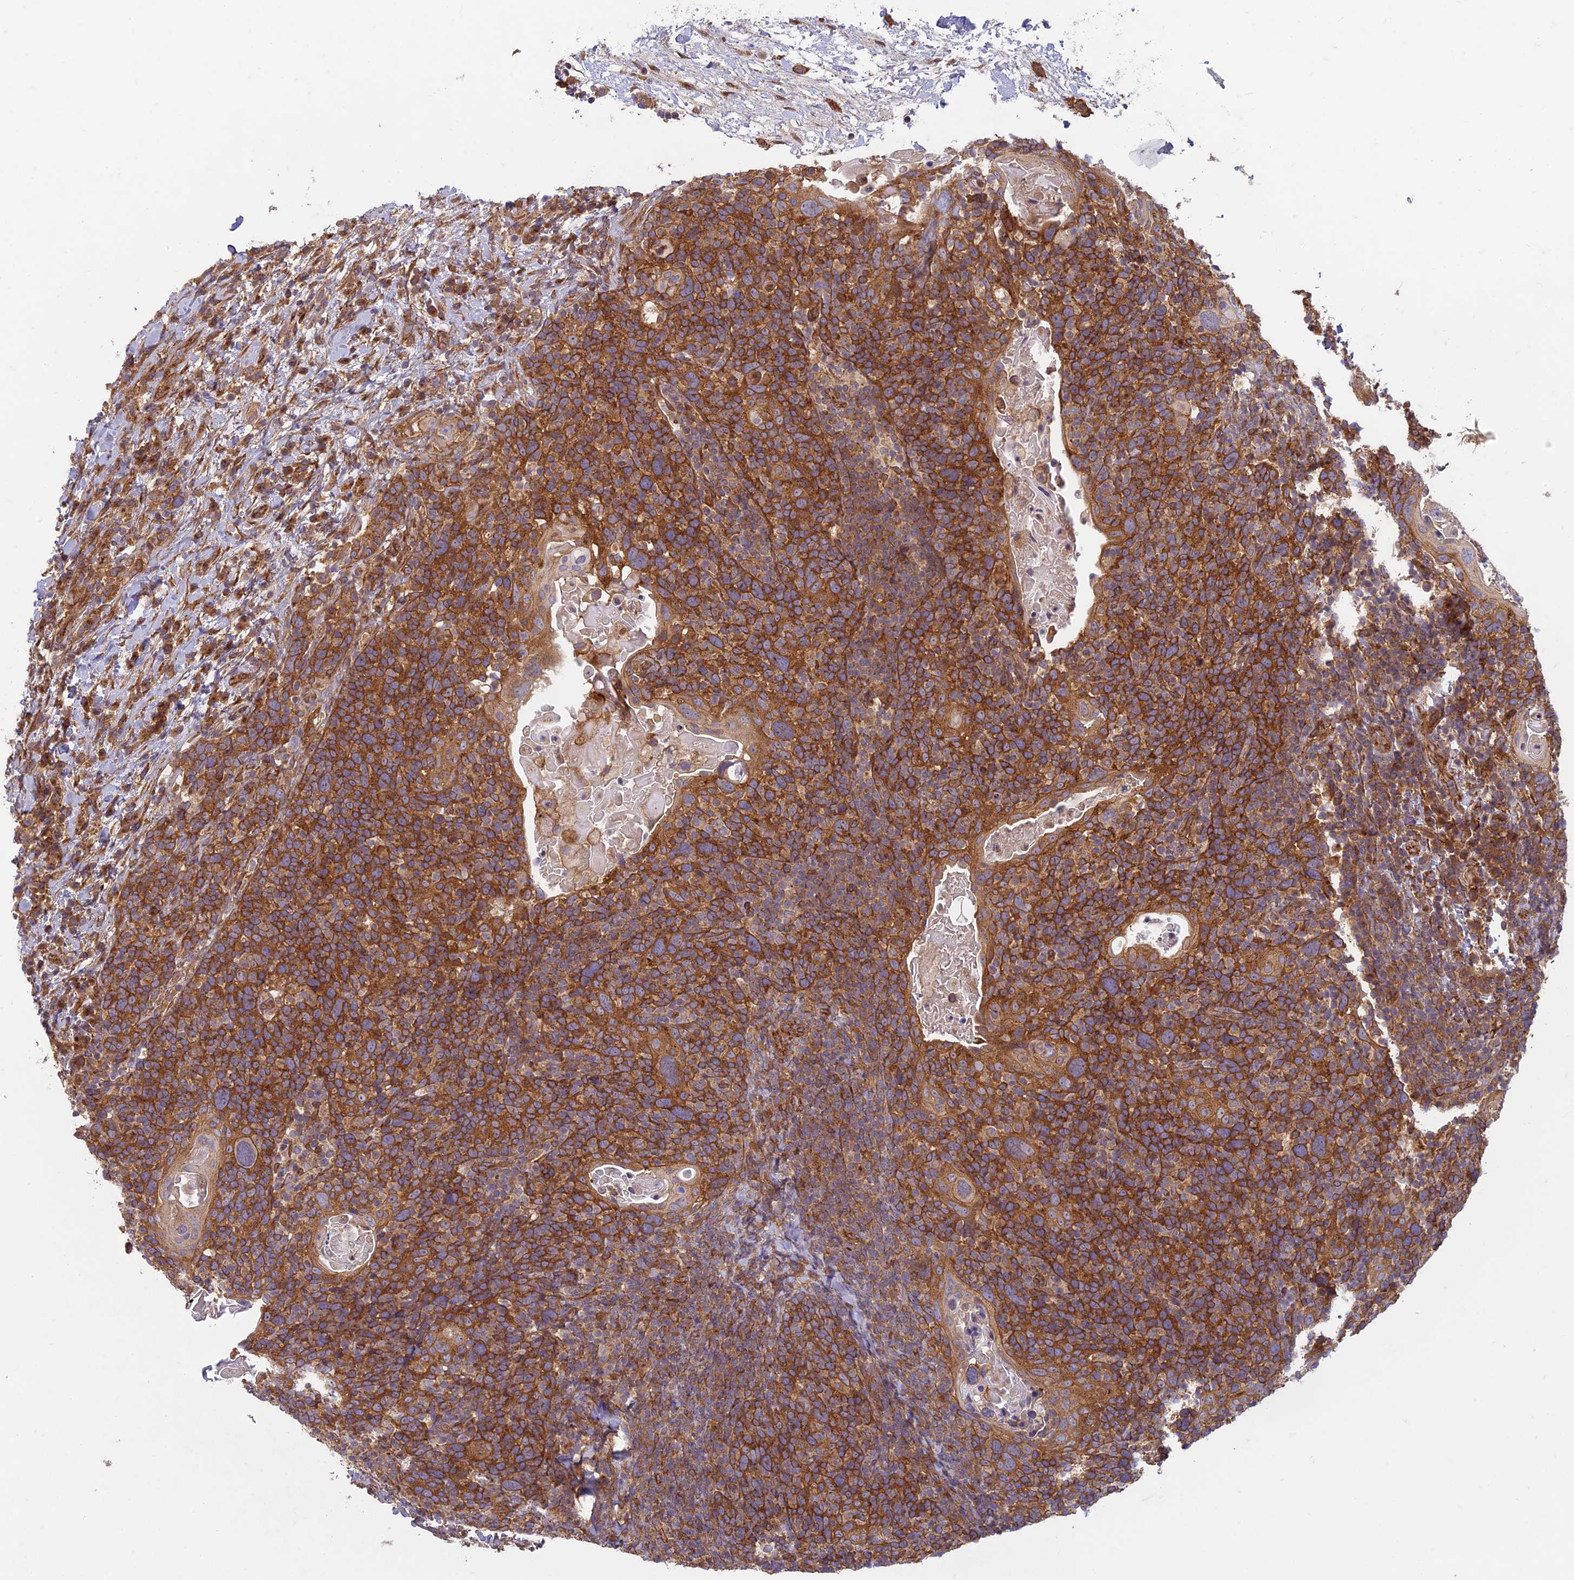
{"staining": {"intensity": "strong", "quantity": ">75%", "location": "cytoplasmic/membranous"}, "tissue": "head and neck cancer", "cell_type": "Tumor cells", "image_type": "cancer", "snomed": [{"axis": "morphology", "description": "Squamous cell carcinoma, NOS"}, {"axis": "morphology", "description": "Squamous cell carcinoma, metastatic, NOS"}, {"axis": "topography", "description": "Lymph node"}, {"axis": "topography", "description": "Head-Neck"}], "caption": "This is a histology image of immunohistochemistry (IHC) staining of metastatic squamous cell carcinoma (head and neck), which shows strong staining in the cytoplasmic/membranous of tumor cells.", "gene": "TCF25", "patient": {"sex": "male", "age": 62}}